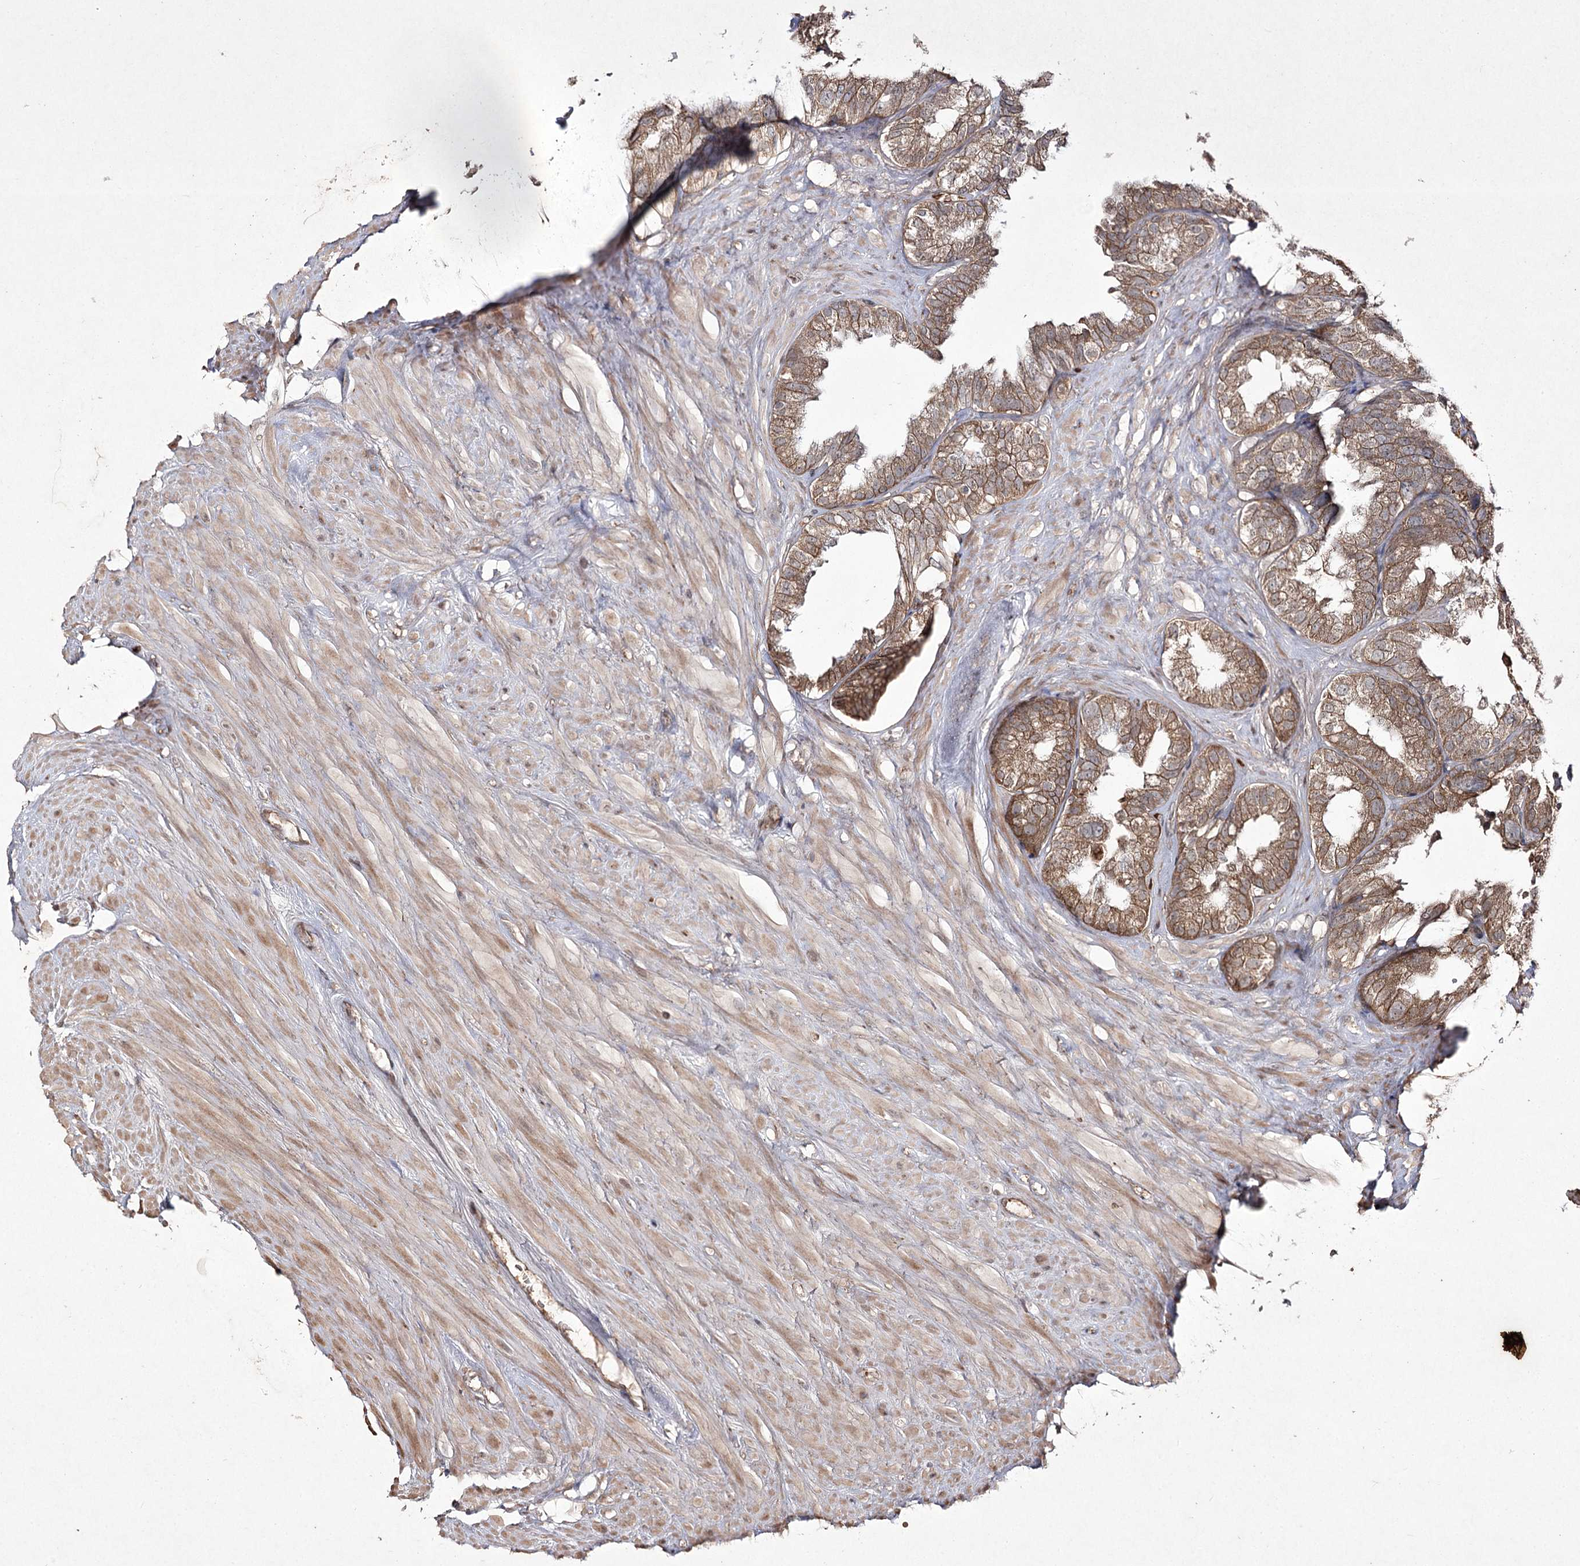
{"staining": {"intensity": "moderate", "quantity": ">75%", "location": "cytoplasmic/membranous"}, "tissue": "seminal vesicle", "cell_type": "Glandular cells", "image_type": "normal", "snomed": [{"axis": "morphology", "description": "Normal tissue, NOS"}, {"axis": "topography", "description": "Seminal veicle"}], "caption": "DAB (3,3'-diaminobenzidine) immunohistochemical staining of normal human seminal vesicle exhibits moderate cytoplasmic/membranous protein staining in about >75% of glandular cells. (DAB (3,3'-diaminobenzidine) IHC with brightfield microscopy, high magnification).", "gene": "FANCL", "patient": {"sex": "male", "age": 80}}